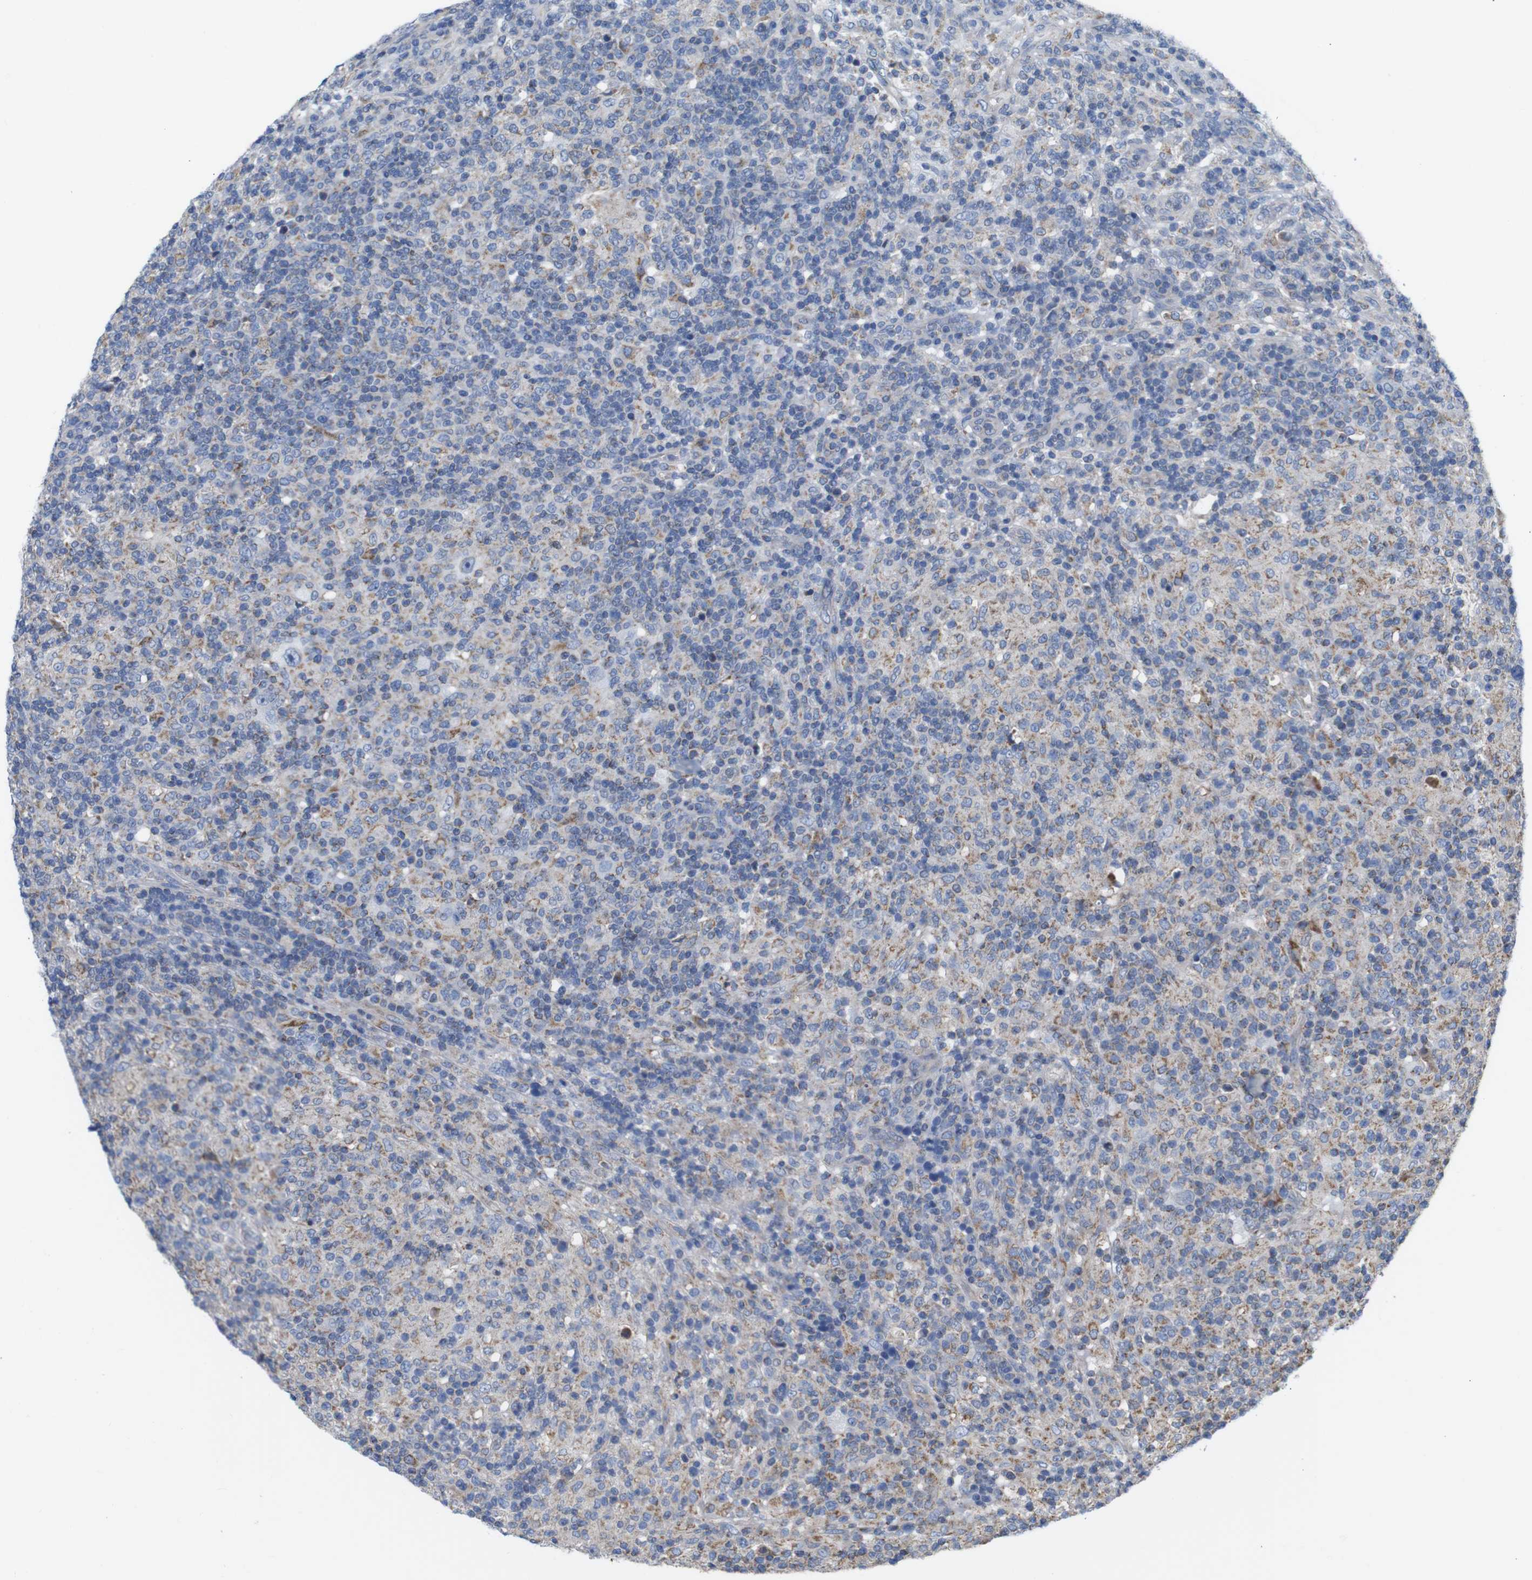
{"staining": {"intensity": "negative", "quantity": "none", "location": "none"}, "tissue": "lymphoma", "cell_type": "Tumor cells", "image_type": "cancer", "snomed": [{"axis": "morphology", "description": "Hodgkin's disease, NOS"}, {"axis": "topography", "description": "Lymph node"}], "caption": "DAB (3,3'-diaminobenzidine) immunohistochemical staining of human Hodgkin's disease reveals no significant expression in tumor cells. Brightfield microscopy of immunohistochemistry (IHC) stained with DAB (3,3'-diaminobenzidine) (brown) and hematoxylin (blue), captured at high magnification.", "gene": "PDCD1LG2", "patient": {"sex": "male", "age": 70}}